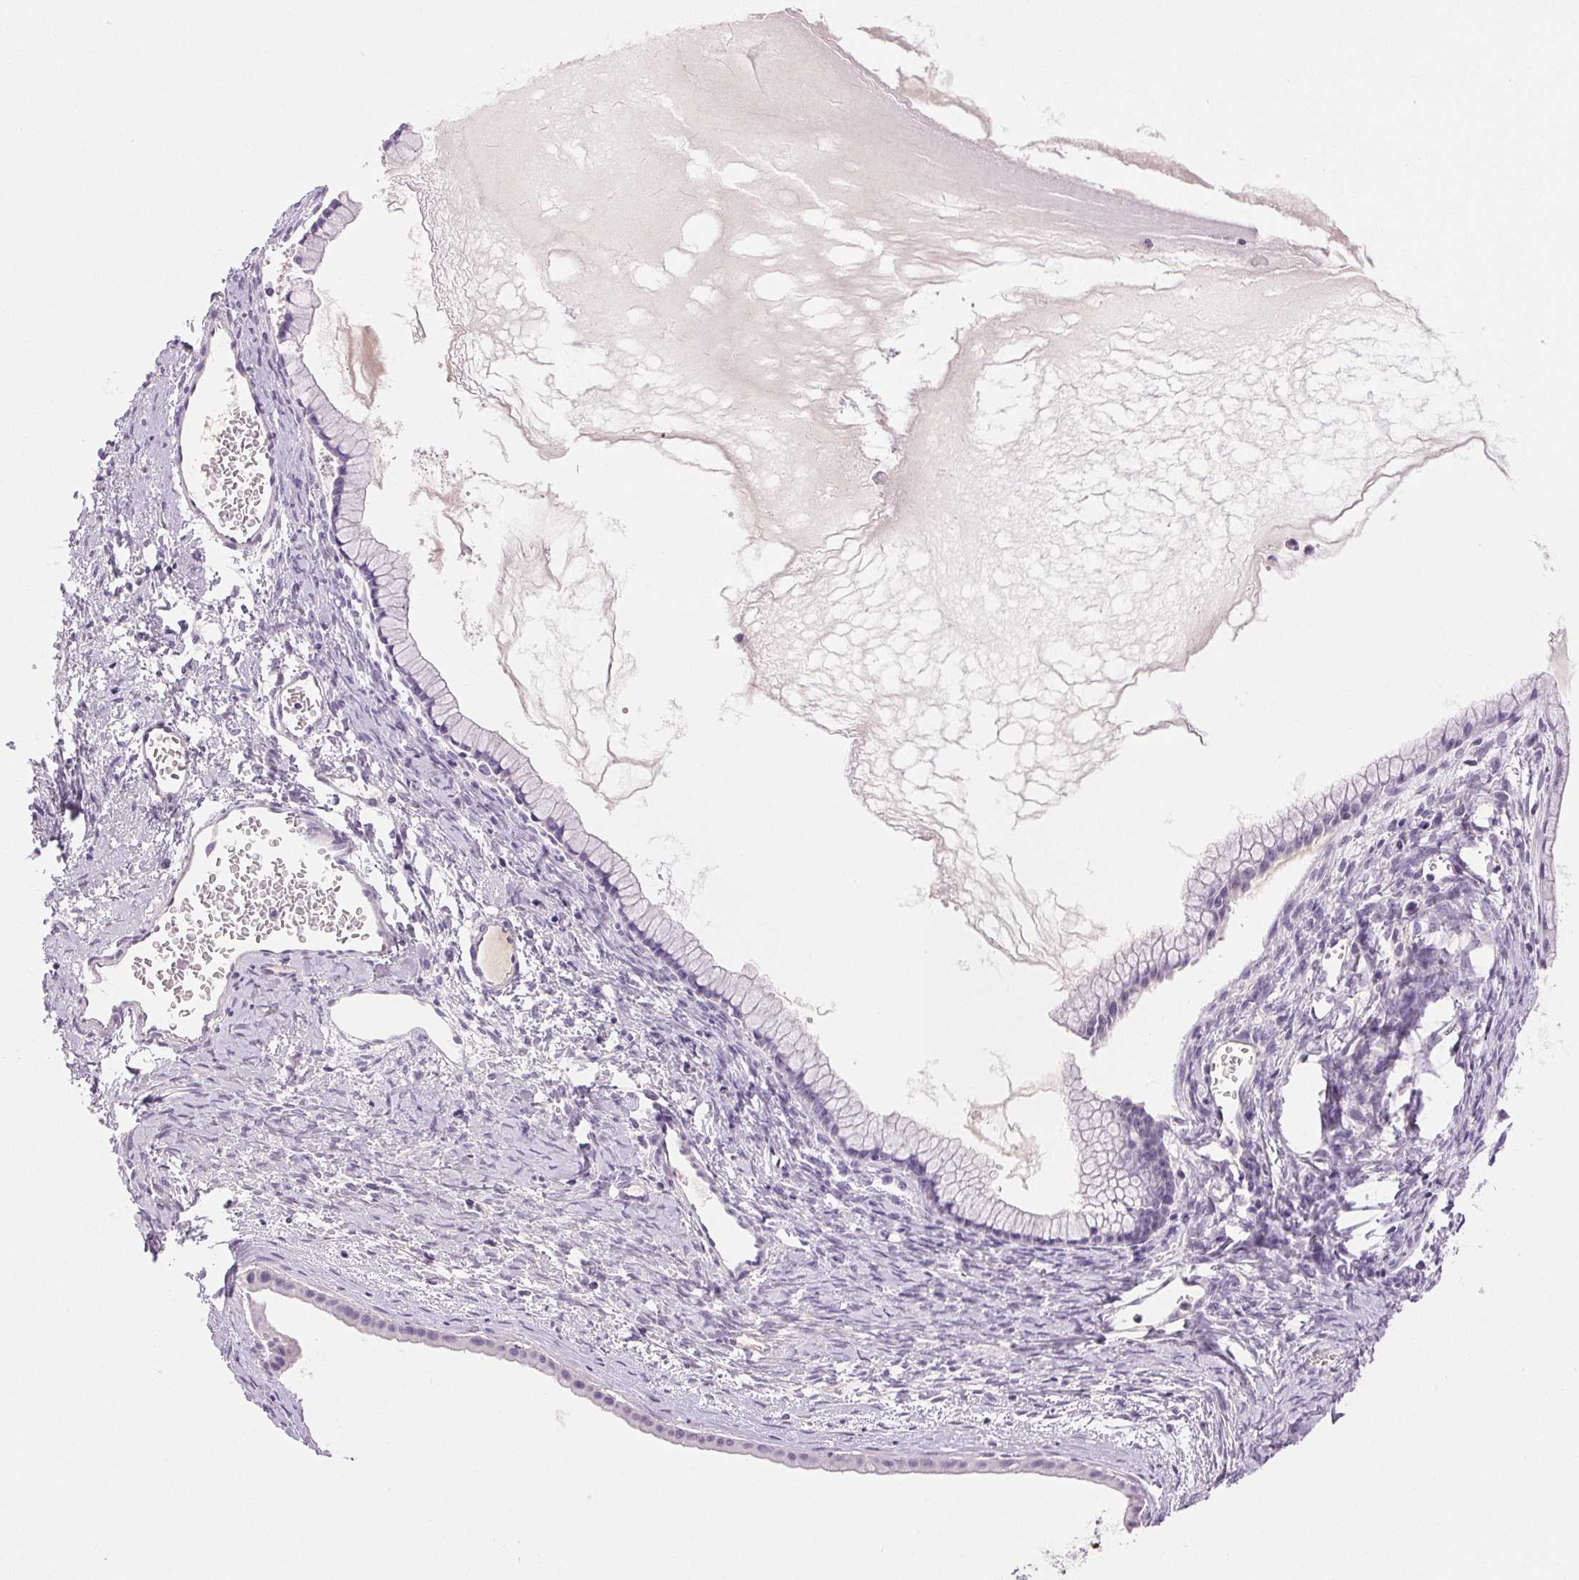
{"staining": {"intensity": "negative", "quantity": "none", "location": "none"}, "tissue": "ovarian cancer", "cell_type": "Tumor cells", "image_type": "cancer", "snomed": [{"axis": "morphology", "description": "Cystadenocarcinoma, mucinous, NOS"}, {"axis": "topography", "description": "Ovary"}], "caption": "Tumor cells show no significant protein positivity in ovarian mucinous cystadenocarcinoma.", "gene": "IFIT1B", "patient": {"sex": "female", "age": 41}}